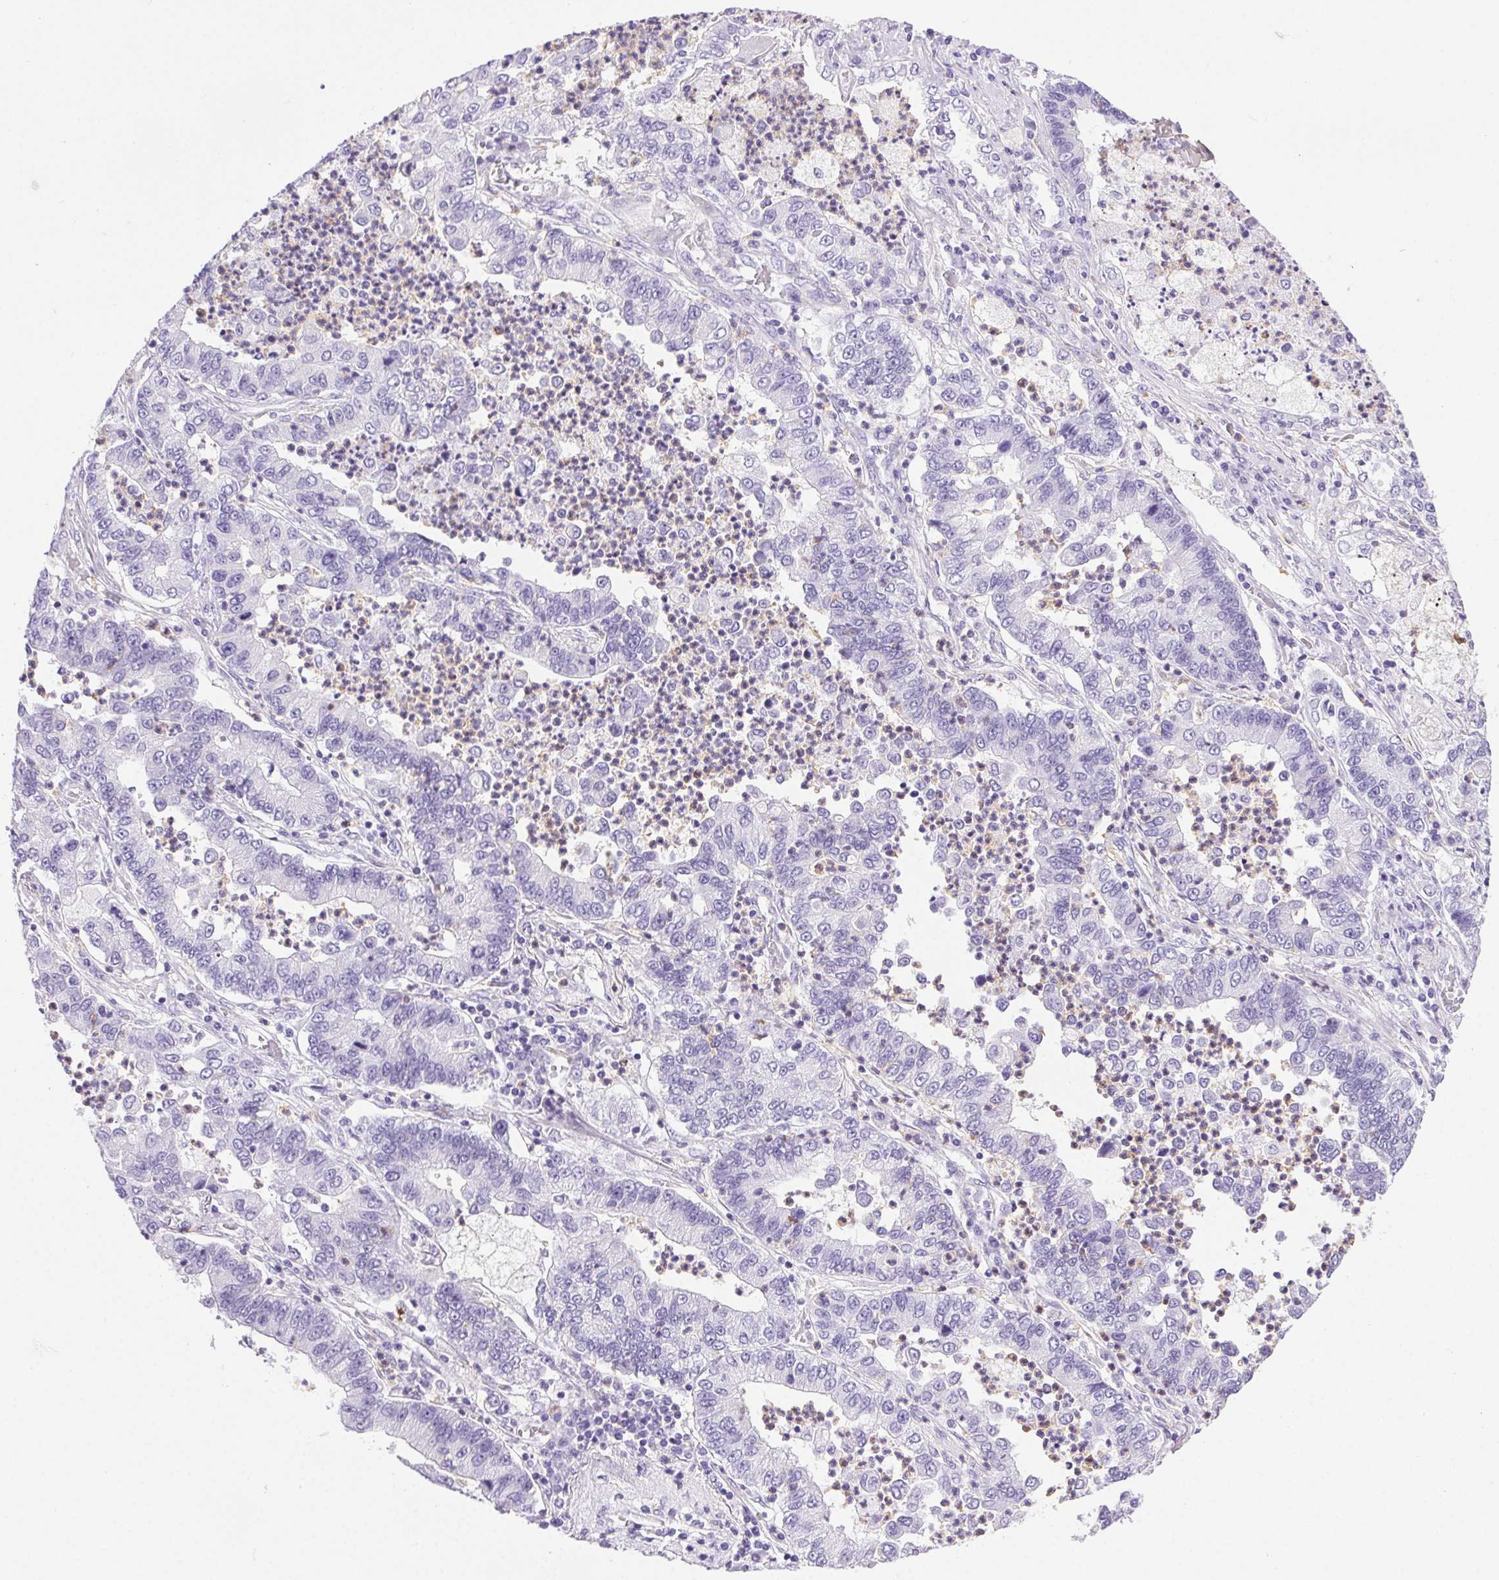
{"staining": {"intensity": "negative", "quantity": "none", "location": "none"}, "tissue": "lung cancer", "cell_type": "Tumor cells", "image_type": "cancer", "snomed": [{"axis": "morphology", "description": "Adenocarcinoma, NOS"}, {"axis": "topography", "description": "Lung"}], "caption": "Adenocarcinoma (lung) was stained to show a protein in brown. There is no significant positivity in tumor cells.", "gene": "SHCBP1L", "patient": {"sex": "female", "age": 57}}